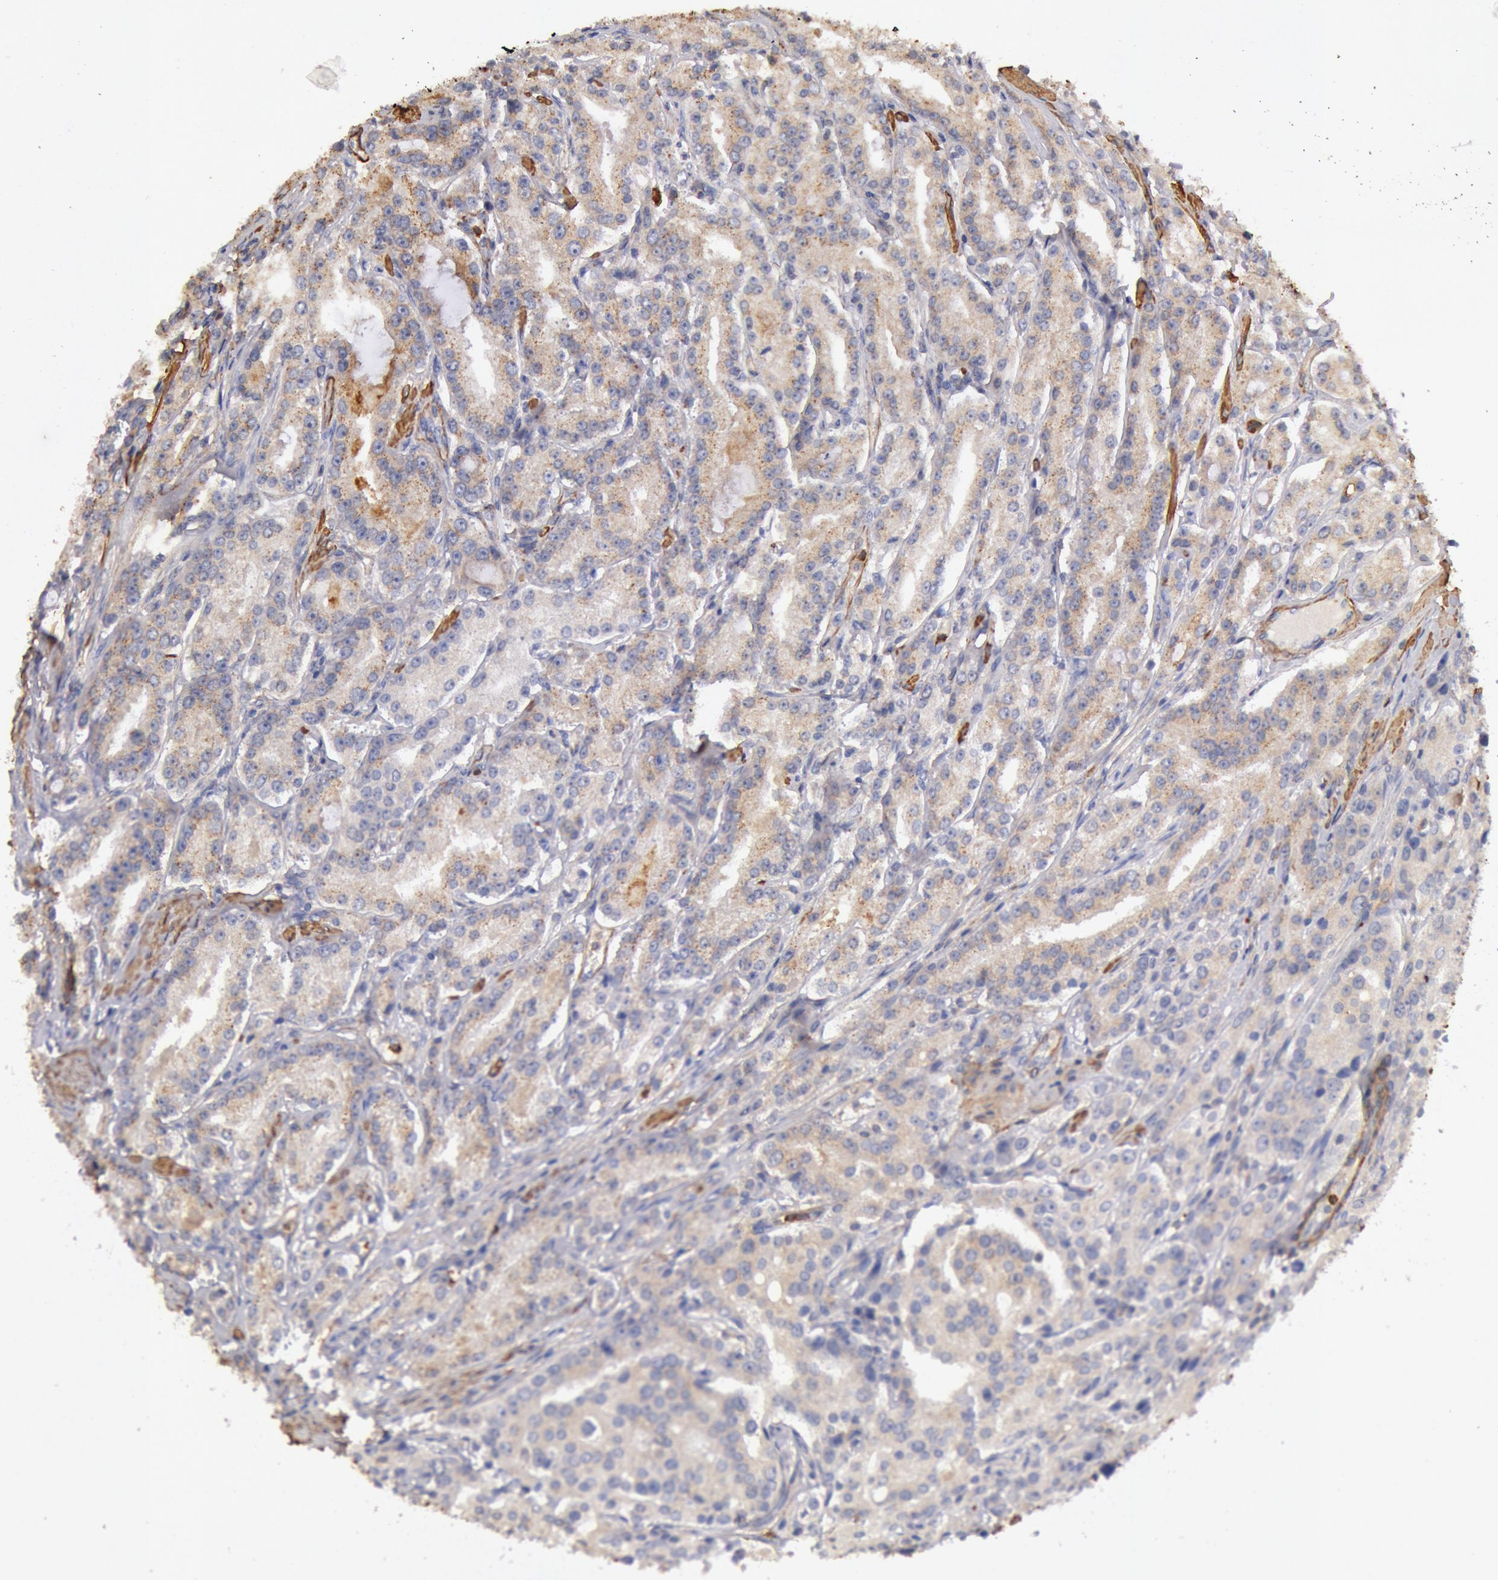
{"staining": {"intensity": "moderate", "quantity": "25%-75%", "location": "cytoplasmic/membranous"}, "tissue": "prostate cancer", "cell_type": "Tumor cells", "image_type": "cancer", "snomed": [{"axis": "morphology", "description": "Adenocarcinoma, Medium grade"}, {"axis": "topography", "description": "Prostate"}], "caption": "Approximately 25%-75% of tumor cells in medium-grade adenocarcinoma (prostate) demonstrate moderate cytoplasmic/membranous protein staining as visualized by brown immunohistochemical staining.", "gene": "TMED8", "patient": {"sex": "male", "age": 72}}